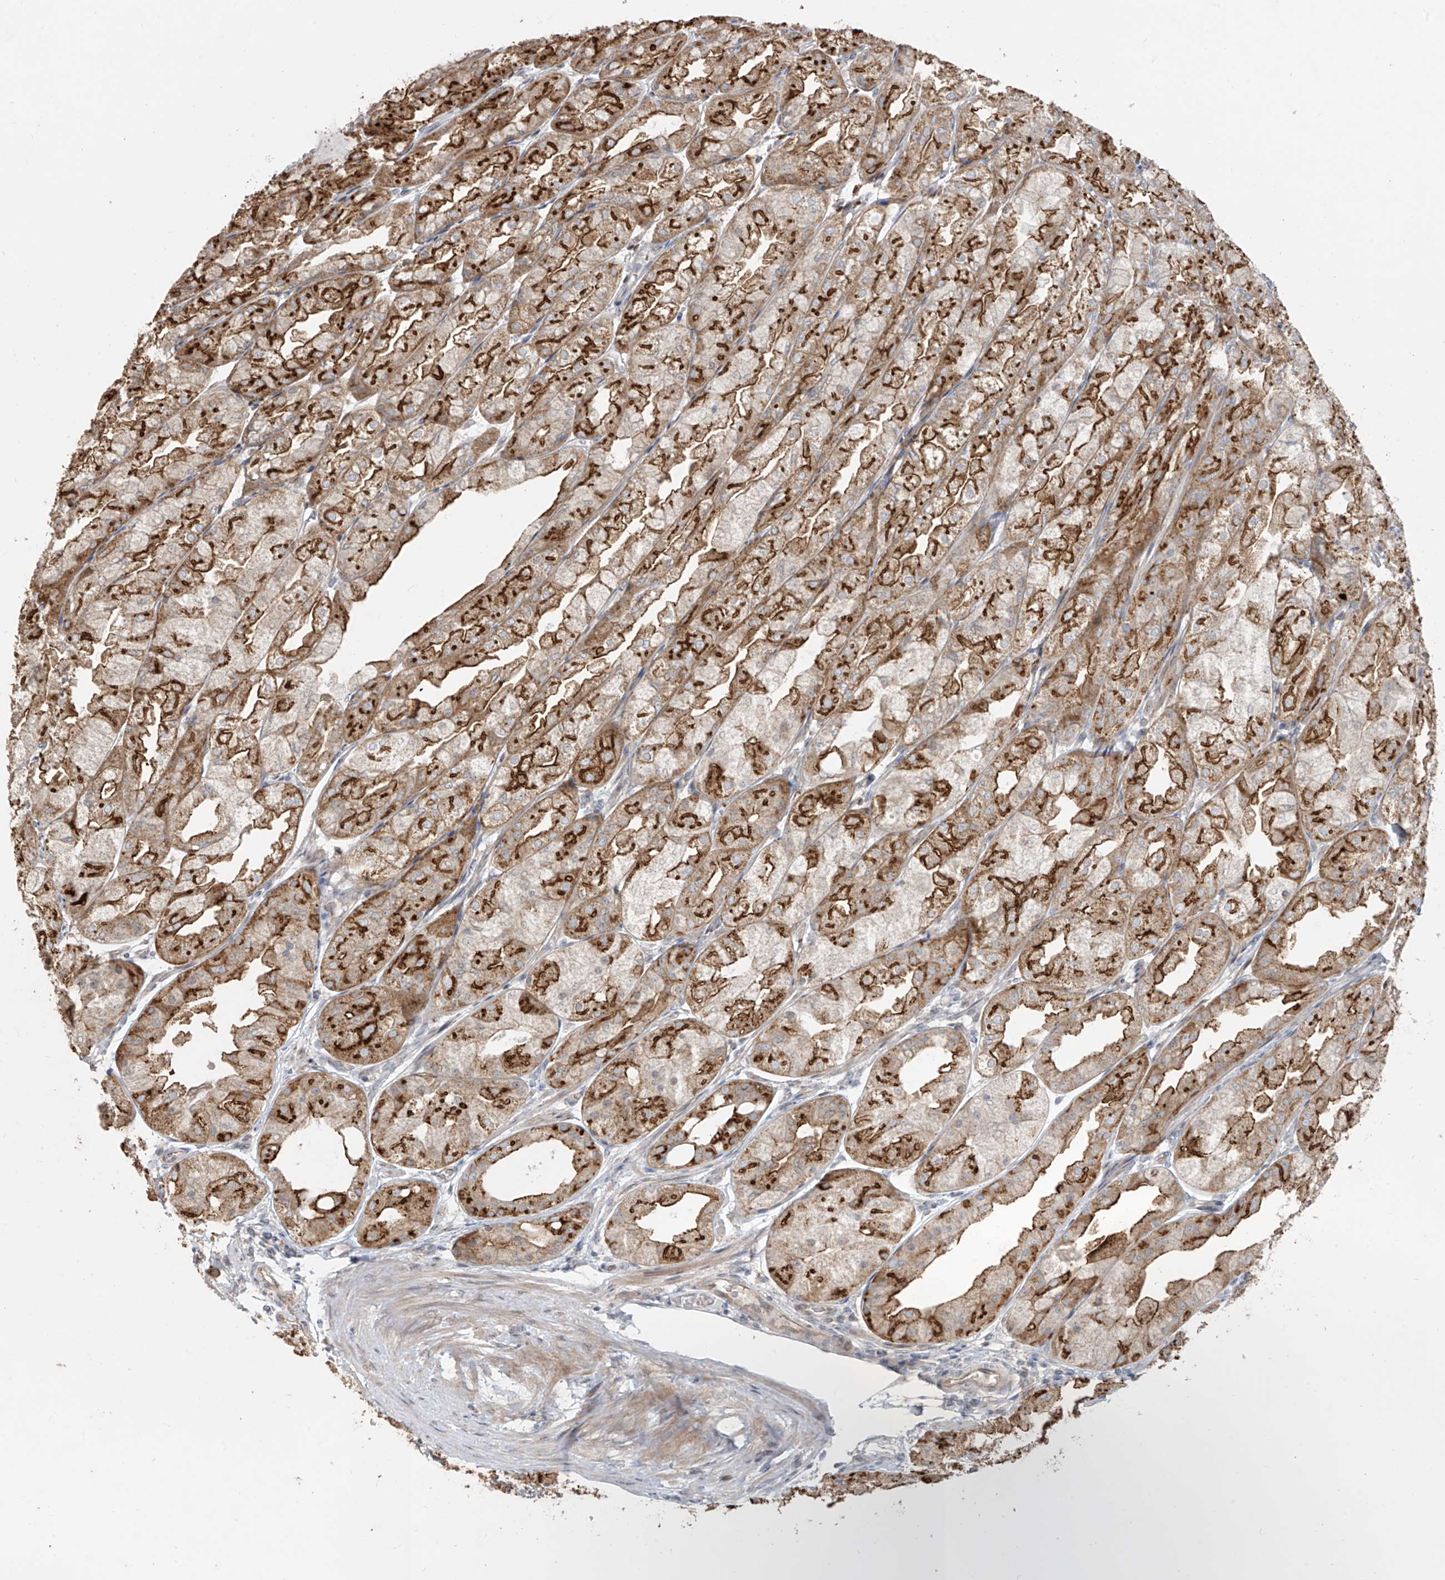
{"staining": {"intensity": "strong", "quantity": "25%-75%", "location": "cytoplasmic/membranous"}, "tissue": "stomach", "cell_type": "Glandular cells", "image_type": "normal", "snomed": [{"axis": "morphology", "description": "Normal tissue, NOS"}, {"axis": "topography", "description": "Stomach, upper"}], "caption": "DAB immunohistochemical staining of benign human stomach reveals strong cytoplasmic/membranous protein expression in about 25%-75% of glandular cells.", "gene": "ABTB1", "patient": {"sex": "male", "age": 47}}